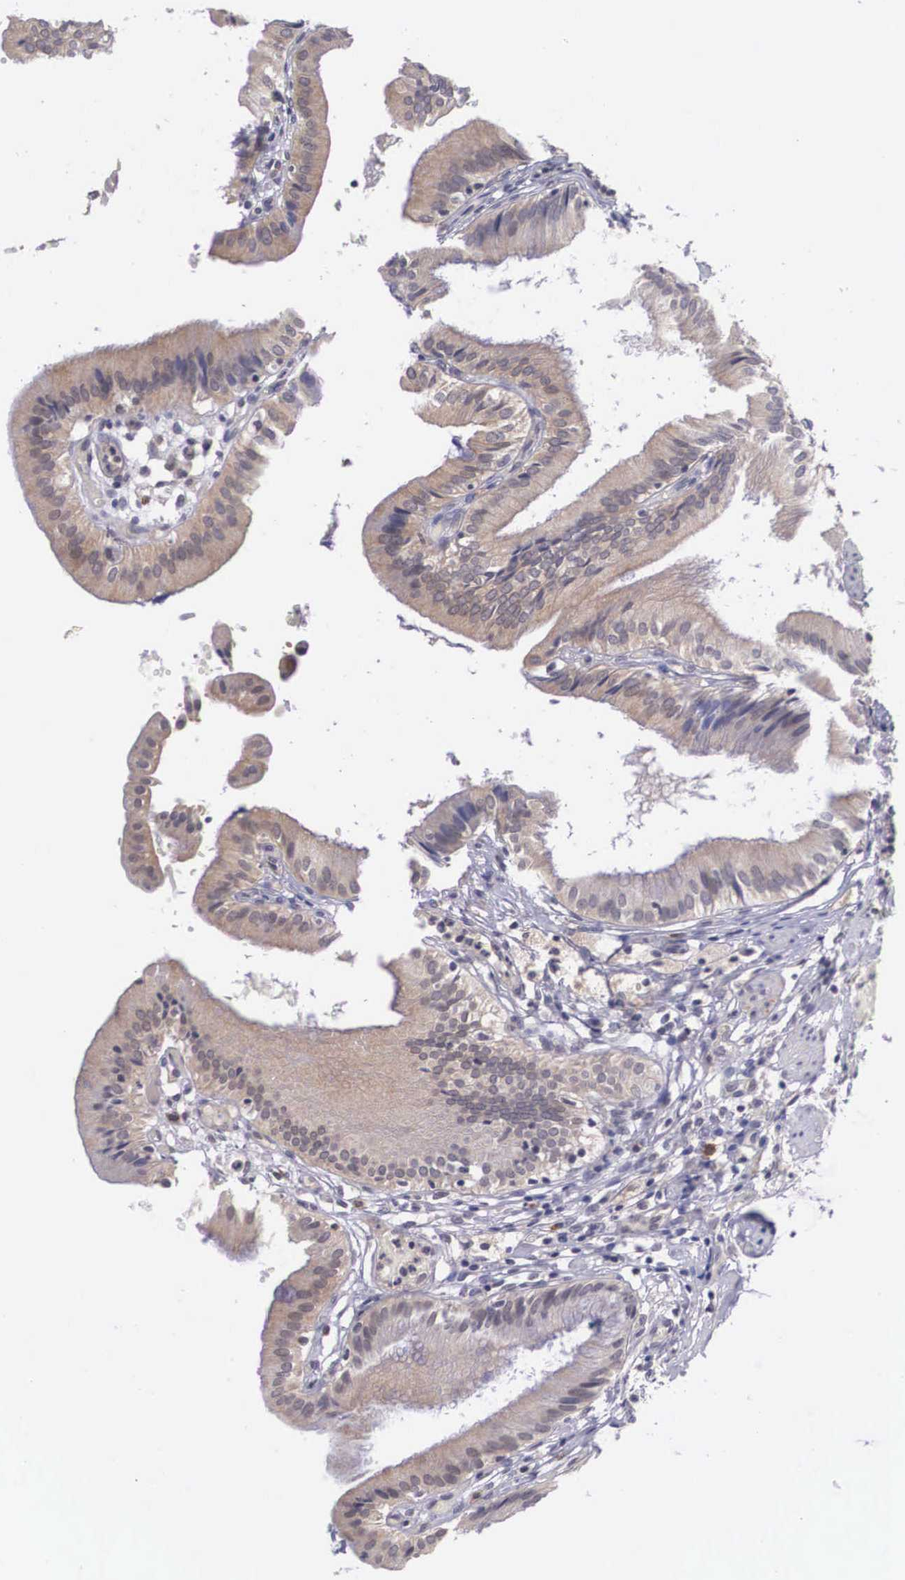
{"staining": {"intensity": "moderate", "quantity": ">75%", "location": "cytoplasmic/membranous,nuclear"}, "tissue": "gallbladder", "cell_type": "Glandular cells", "image_type": "normal", "snomed": [{"axis": "morphology", "description": "Normal tissue, NOS"}, {"axis": "topography", "description": "Gallbladder"}], "caption": "Glandular cells exhibit moderate cytoplasmic/membranous,nuclear positivity in about >75% of cells in normal gallbladder. (brown staining indicates protein expression, while blue staining denotes nuclei).", "gene": "NINL", "patient": {"sex": "male", "age": 28}}